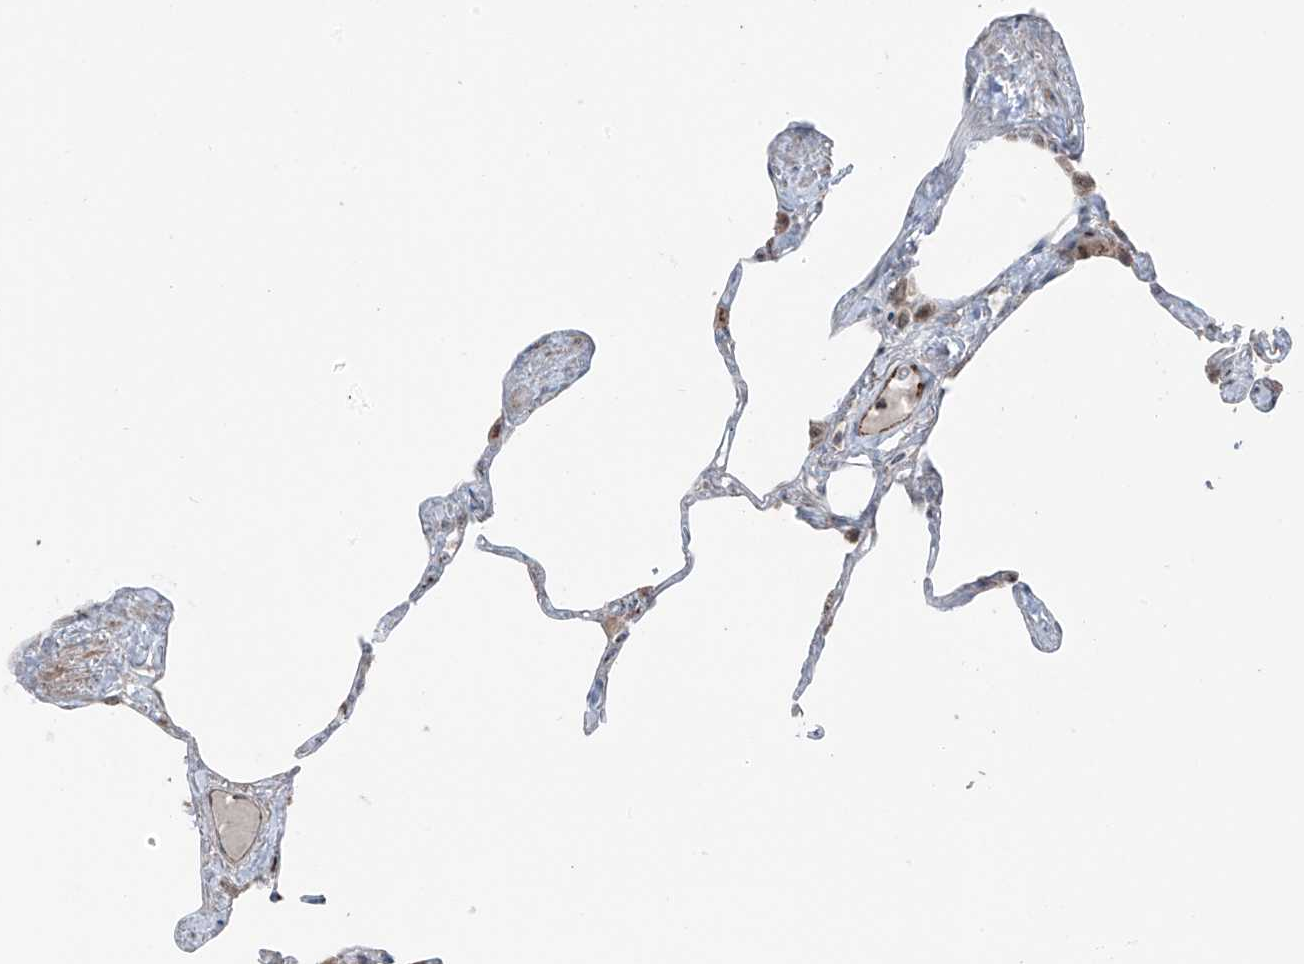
{"staining": {"intensity": "weak", "quantity": "<25%", "location": "cytoplasmic/membranous"}, "tissue": "lung", "cell_type": "Alveolar cells", "image_type": "normal", "snomed": [{"axis": "morphology", "description": "Normal tissue, NOS"}, {"axis": "topography", "description": "Lung"}], "caption": "Immunohistochemistry micrograph of unremarkable lung: lung stained with DAB exhibits no significant protein positivity in alveolar cells. (Brightfield microscopy of DAB (3,3'-diaminobenzidine) IHC at high magnification).", "gene": "ERLEC1", "patient": {"sex": "male", "age": 65}}